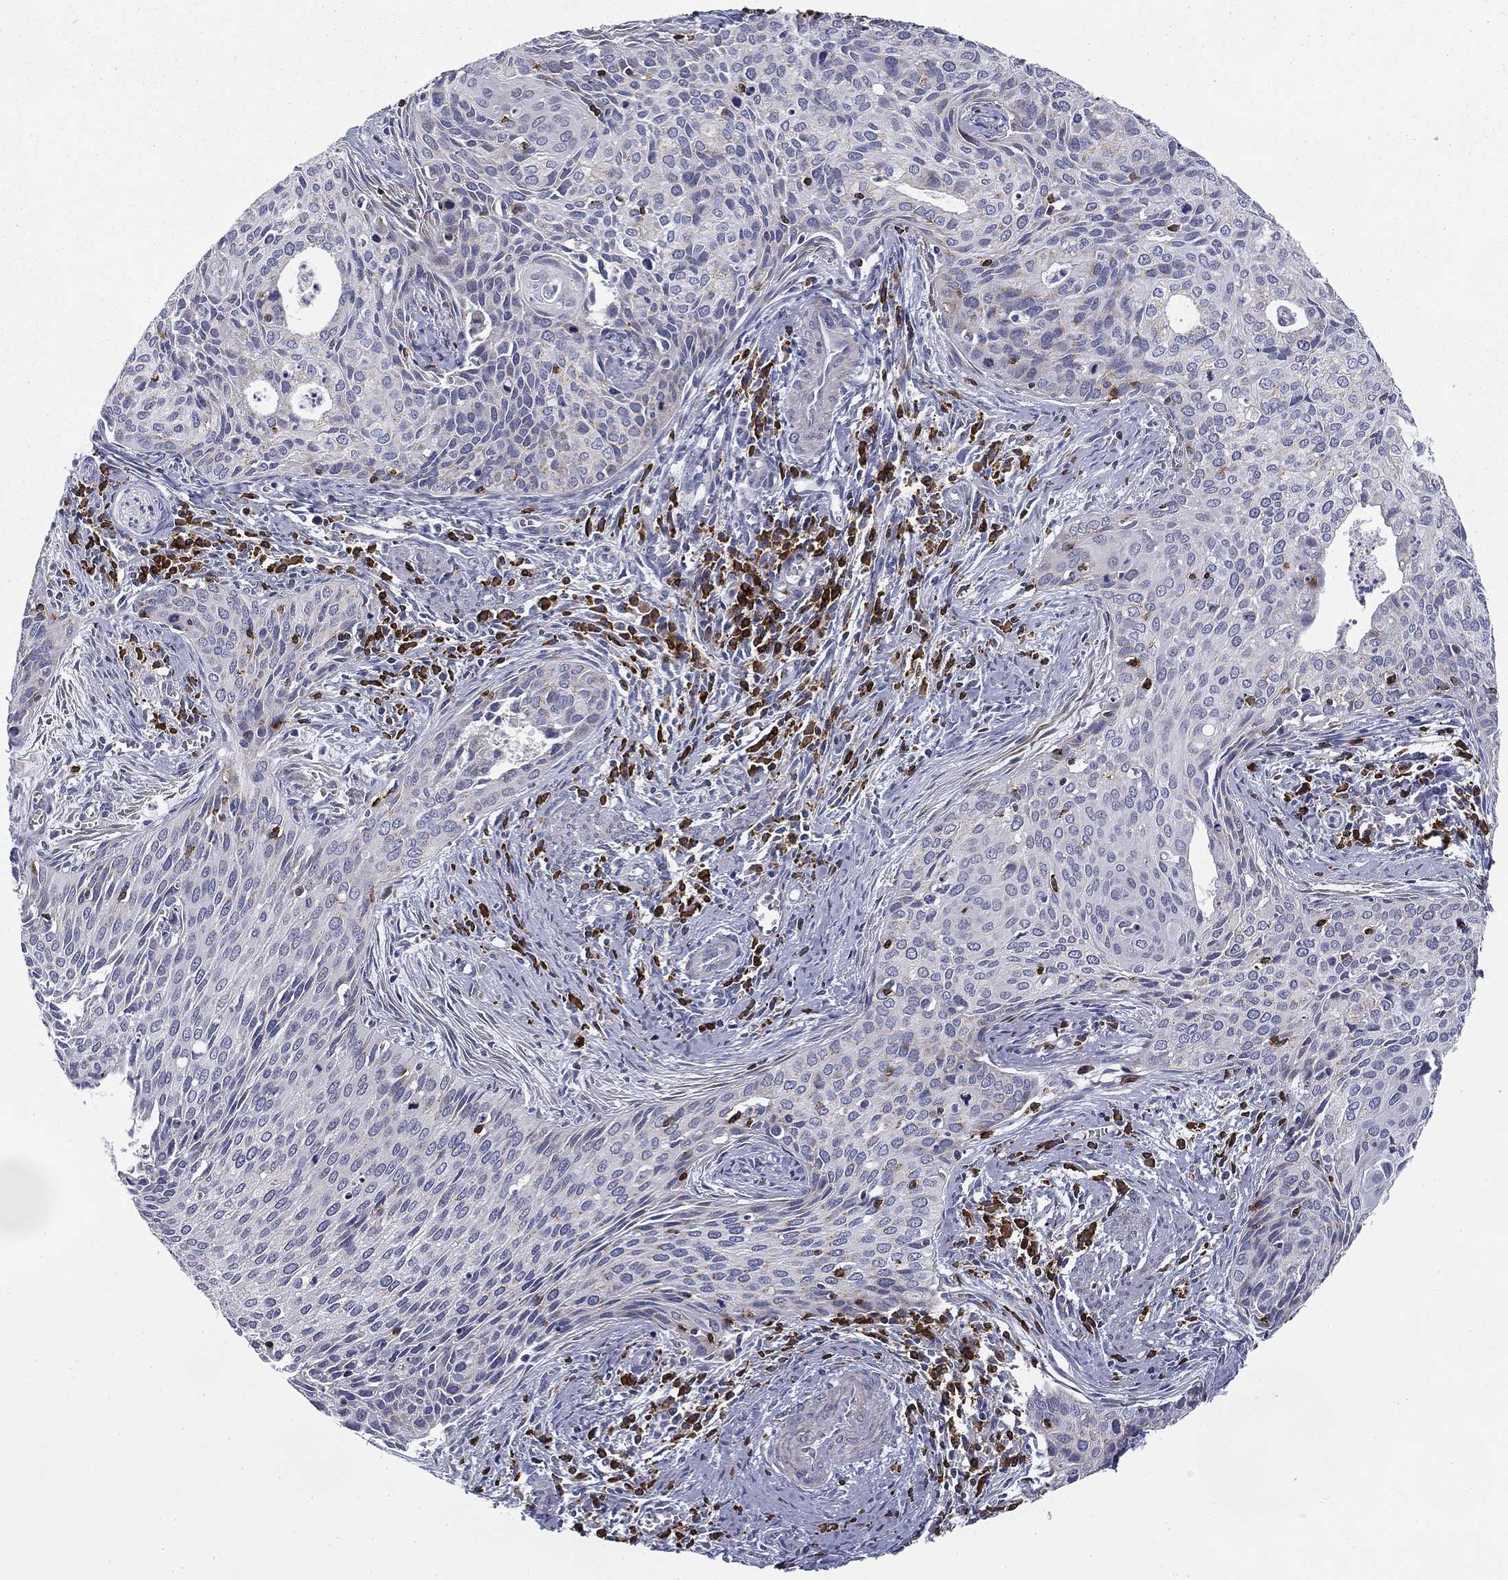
{"staining": {"intensity": "negative", "quantity": "none", "location": "none"}, "tissue": "cervical cancer", "cell_type": "Tumor cells", "image_type": "cancer", "snomed": [{"axis": "morphology", "description": "Squamous cell carcinoma, NOS"}, {"axis": "topography", "description": "Cervix"}], "caption": "The micrograph exhibits no staining of tumor cells in cervical cancer. (Immunohistochemistry, brightfield microscopy, high magnification).", "gene": "TRAT1", "patient": {"sex": "female", "age": 29}}